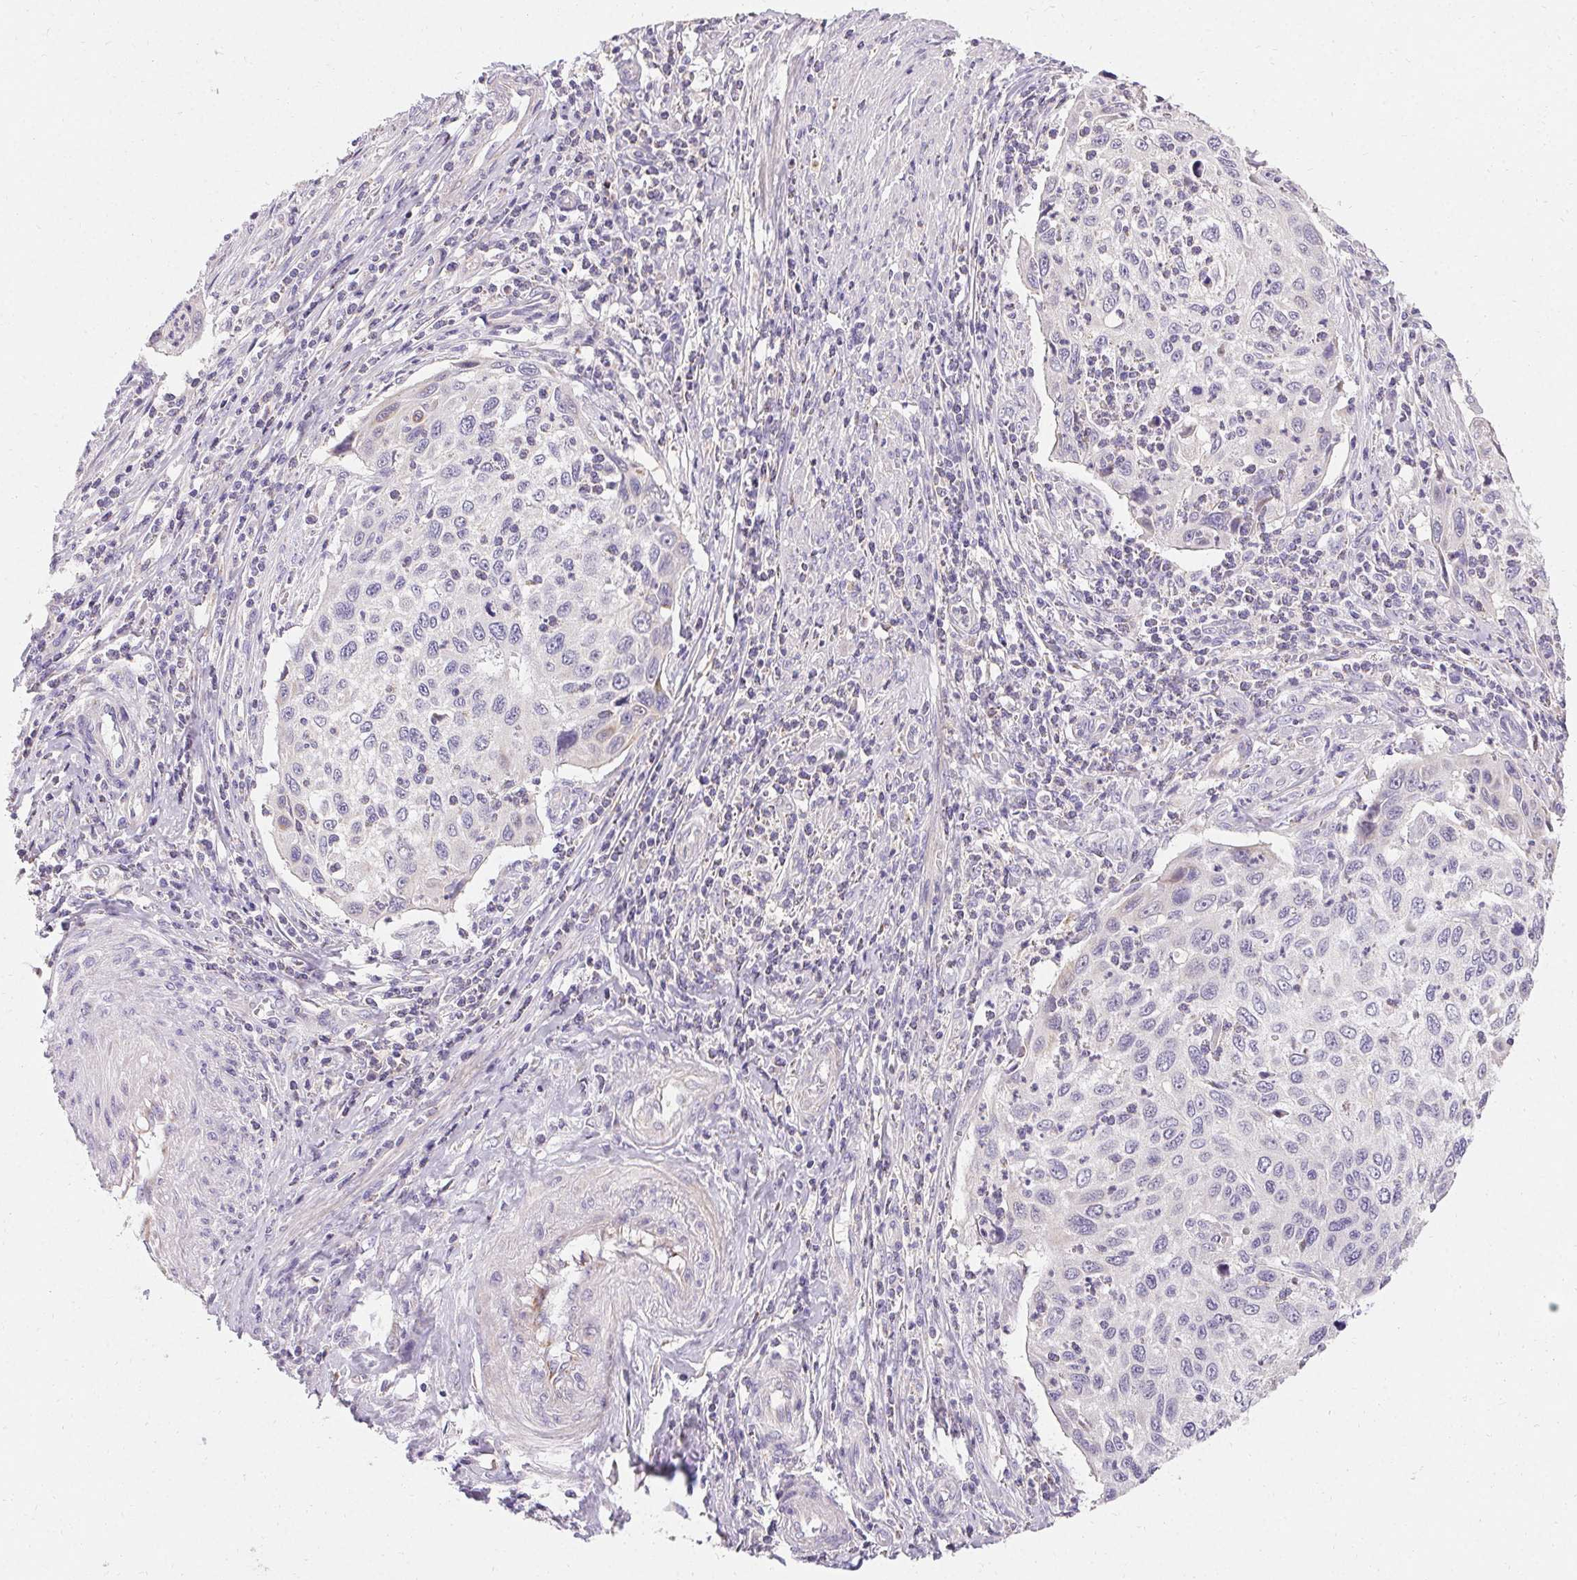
{"staining": {"intensity": "negative", "quantity": "none", "location": "none"}, "tissue": "cervical cancer", "cell_type": "Tumor cells", "image_type": "cancer", "snomed": [{"axis": "morphology", "description": "Squamous cell carcinoma, NOS"}, {"axis": "topography", "description": "Cervix"}], "caption": "Immunohistochemical staining of squamous cell carcinoma (cervical) demonstrates no significant staining in tumor cells.", "gene": "TRIP13", "patient": {"sex": "female", "age": 70}}